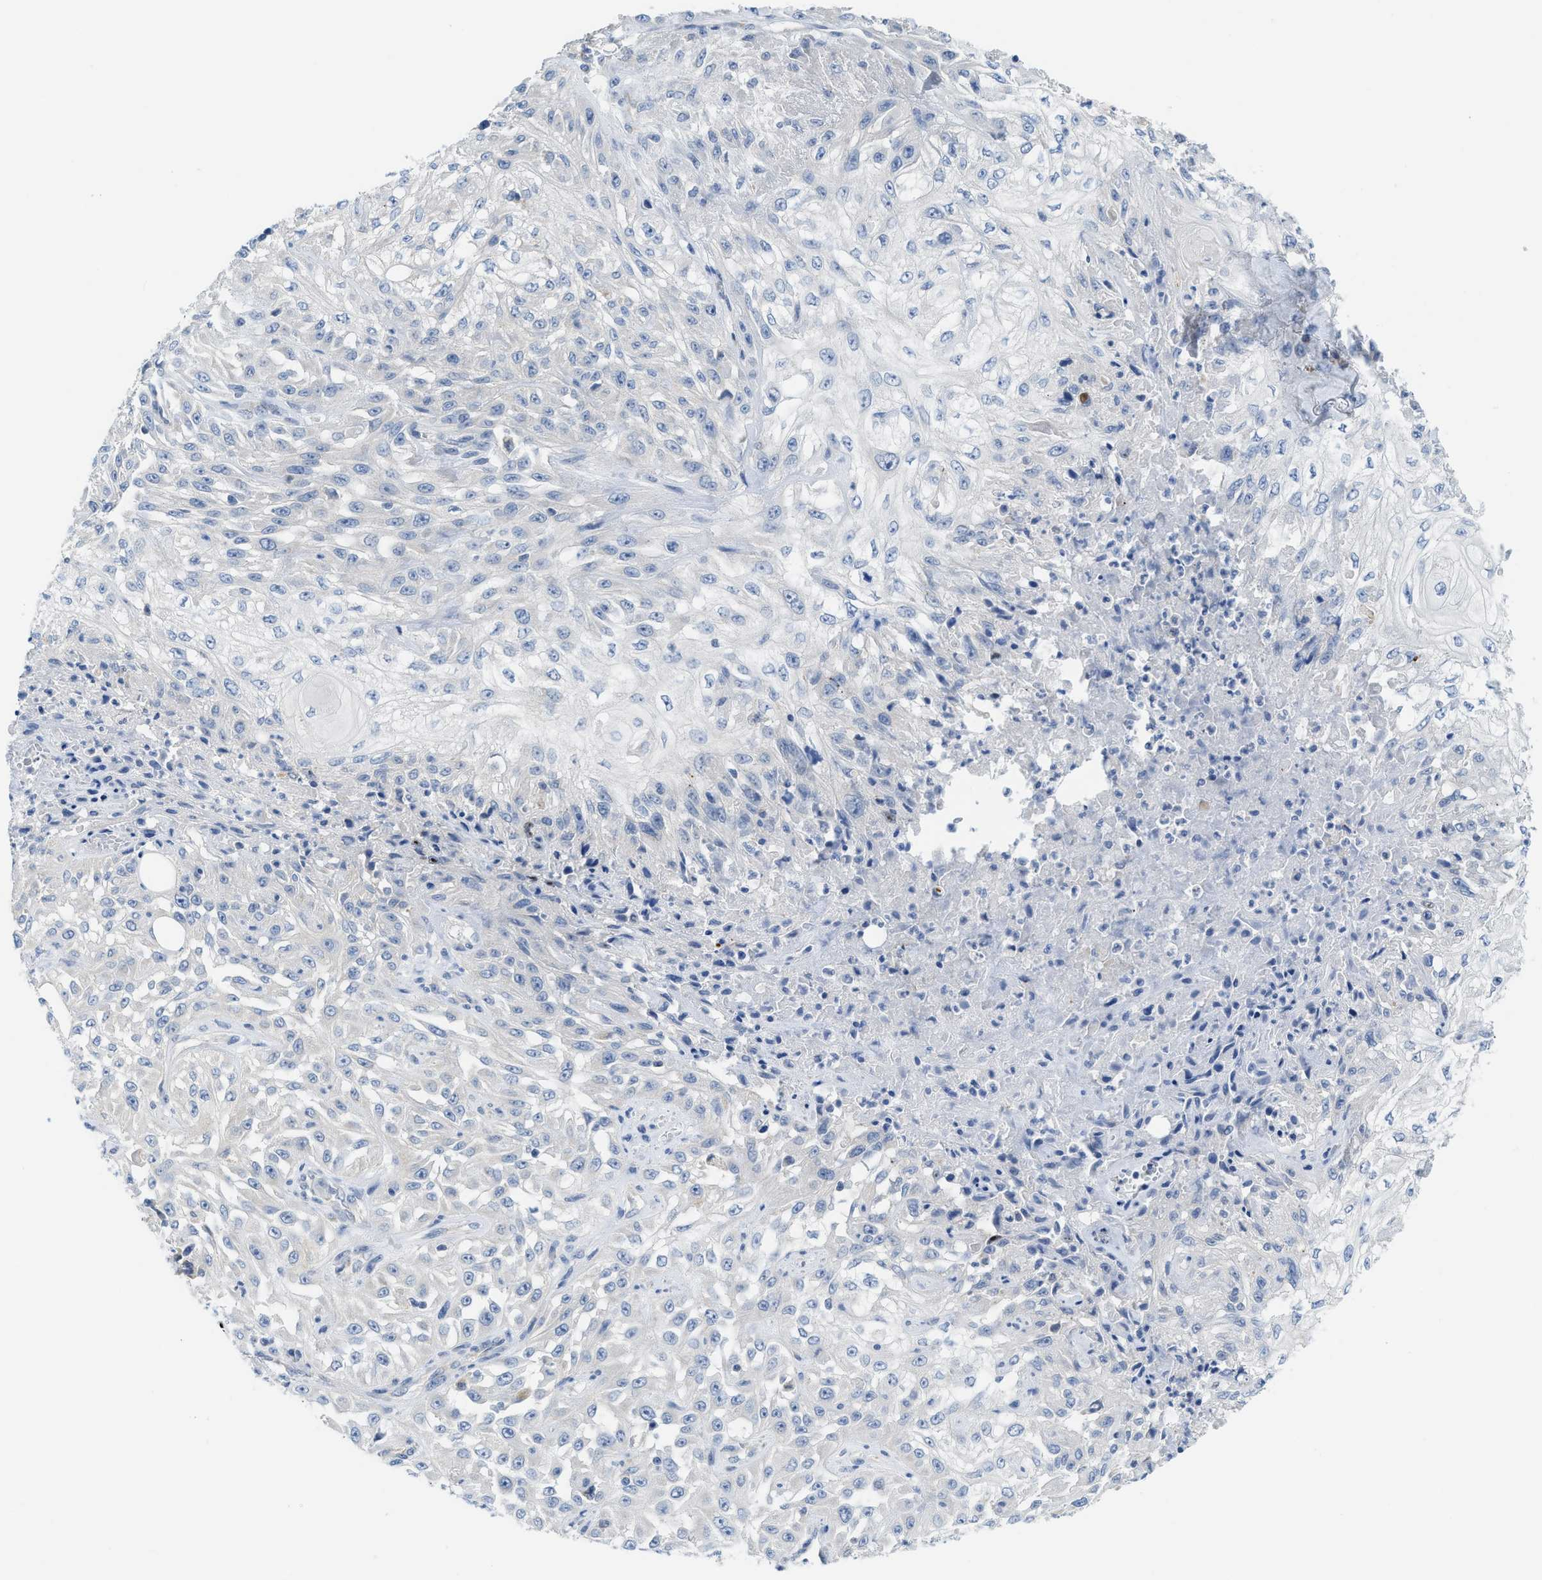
{"staining": {"intensity": "negative", "quantity": "none", "location": "none"}, "tissue": "skin cancer", "cell_type": "Tumor cells", "image_type": "cancer", "snomed": [{"axis": "morphology", "description": "Squamous cell carcinoma, NOS"}, {"axis": "morphology", "description": "Squamous cell carcinoma, metastatic, NOS"}, {"axis": "topography", "description": "Skin"}, {"axis": "topography", "description": "Lymph node"}], "caption": "Immunohistochemistry of human skin cancer (metastatic squamous cell carcinoma) exhibits no staining in tumor cells.", "gene": "GATD3", "patient": {"sex": "male", "age": 75}}